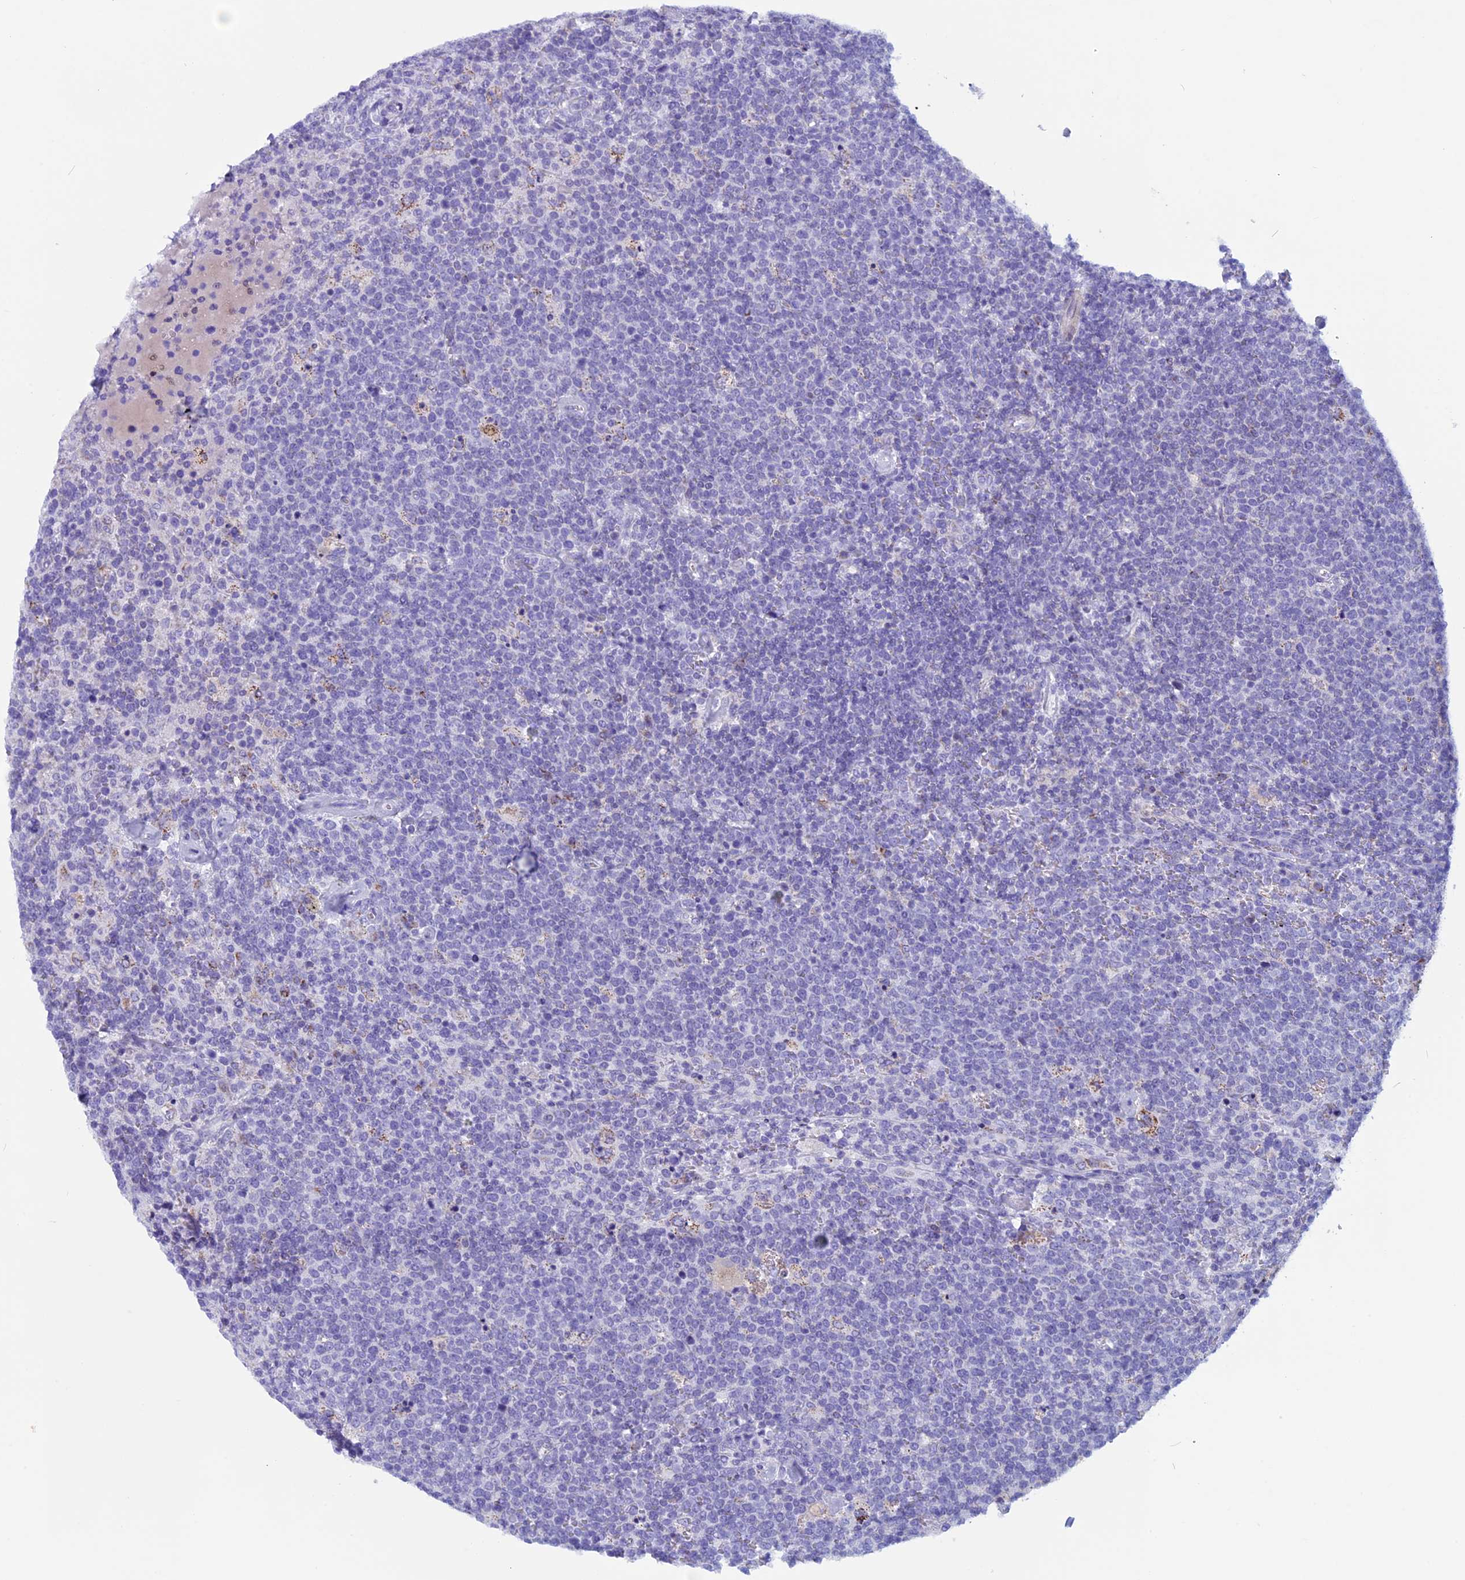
{"staining": {"intensity": "negative", "quantity": "none", "location": "none"}, "tissue": "lymphoma", "cell_type": "Tumor cells", "image_type": "cancer", "snomed": [{"axis": "morphology", "description": "Malignant lymphoma, non-Hodgkin's type, High grade"}, {"axis": "topography", "description": "Lymph node"}], "caption": "Photomicrograph shows no protein positivity in tumor cells of malignant lymphoma, non-Hodgkin's type (high-grade) tissue. (Brightfield microscopy of DAB (3,3'-diaminobenzidine) immunohistochemistry at high magnification).", "gene": "ZNF563", "patient": {"sex": "male", "age": 61}}